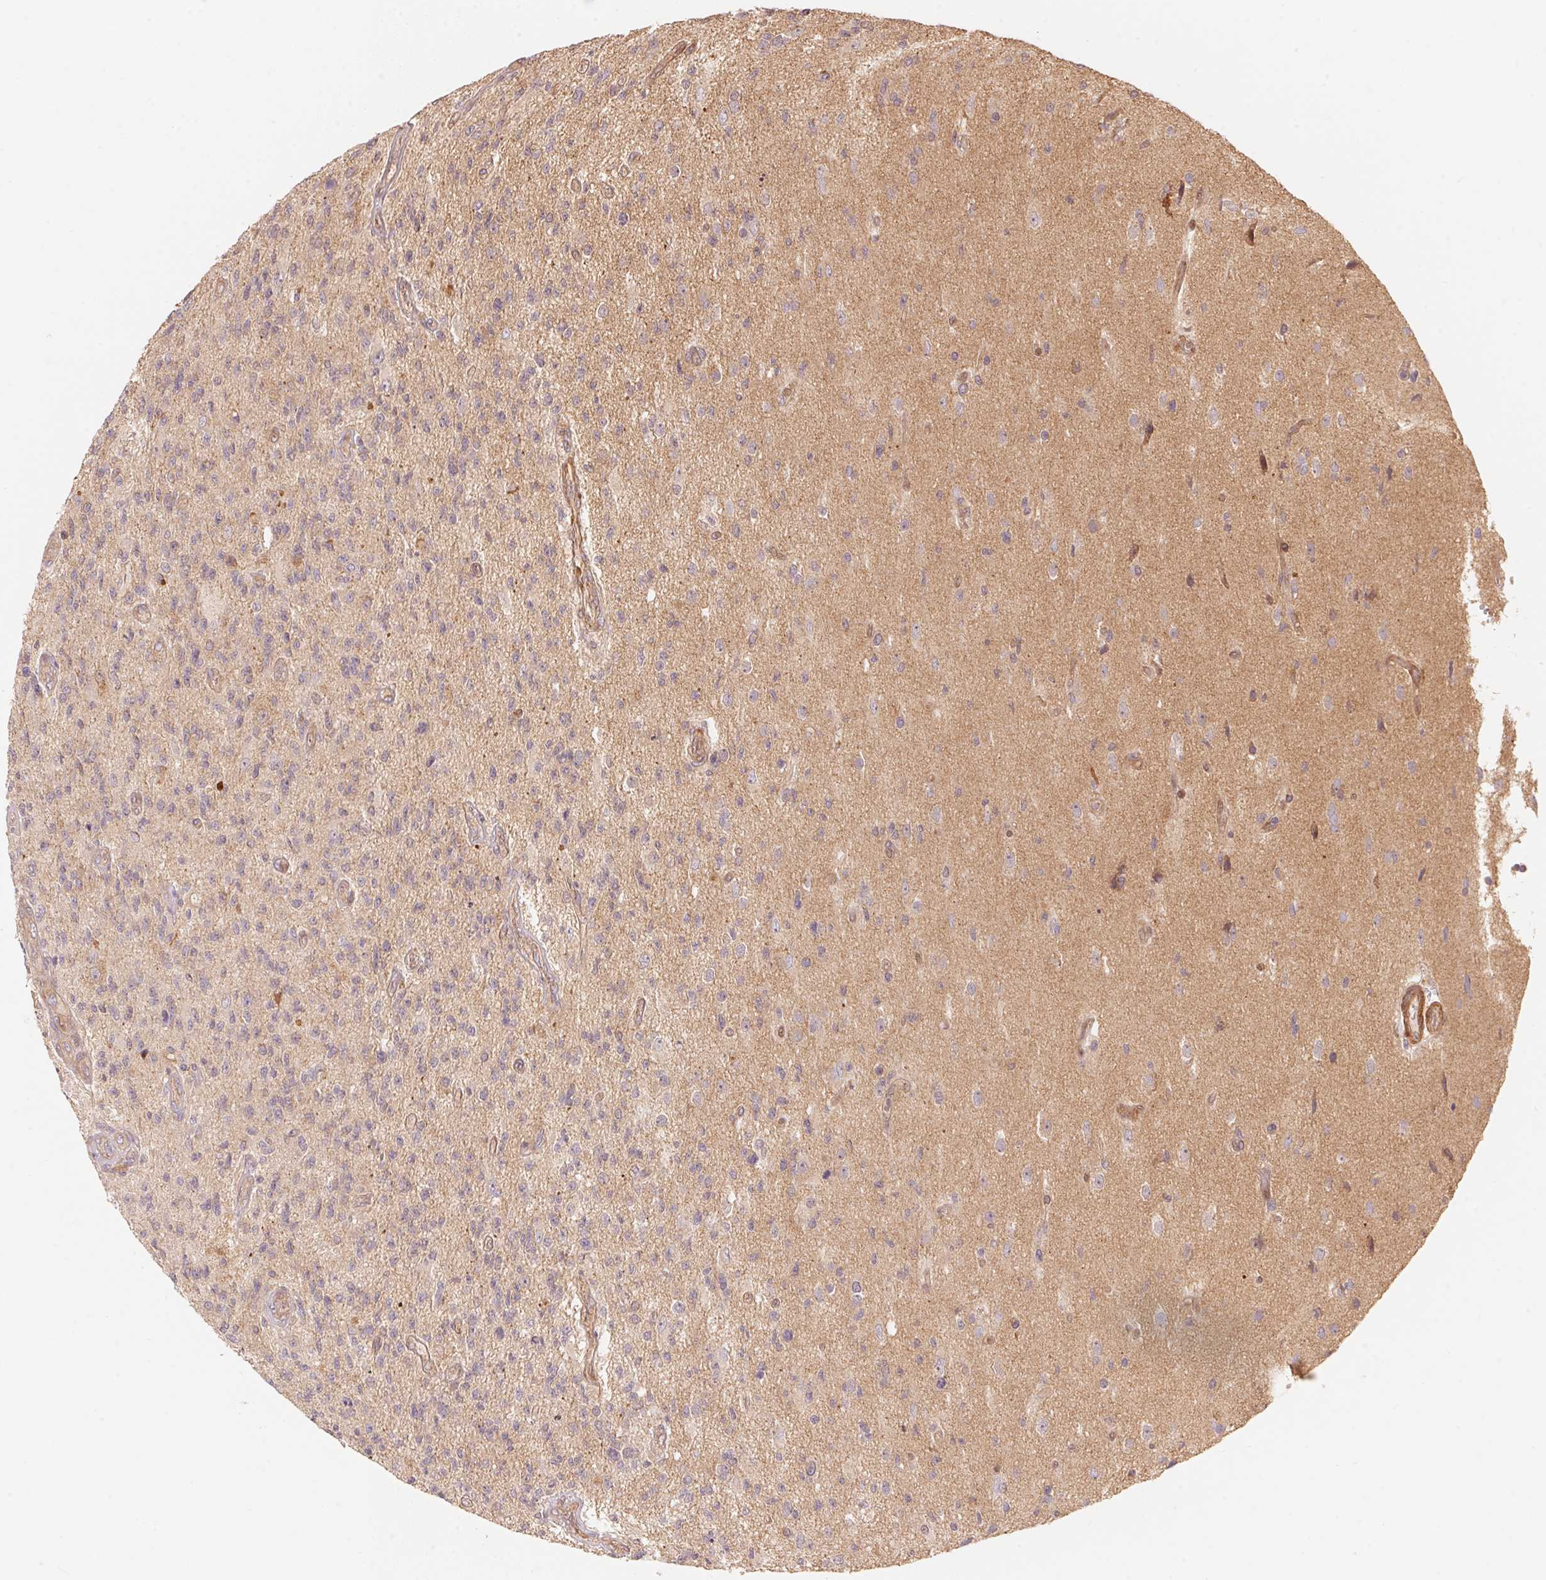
{"staining": {"intensity": "negative", "quantity": "none", "location": "none"}, "tissue": "glioma", "cell_type": "Tumor cells", "image_type": "cancer", "snomed": [{"axis": "morphology", "description": "Glioma, malignant, High grade"}, {"axis": "topography", "description": "Brain"}], "caption": "Immunohistochemistry (IHC) photomicrograph of malignant glioma (high-grade) stained for a protein (brown), which displays no staining in tumor cells.", "gene": "TNIP2", "patient": {"sex": "male", "age": 56}}